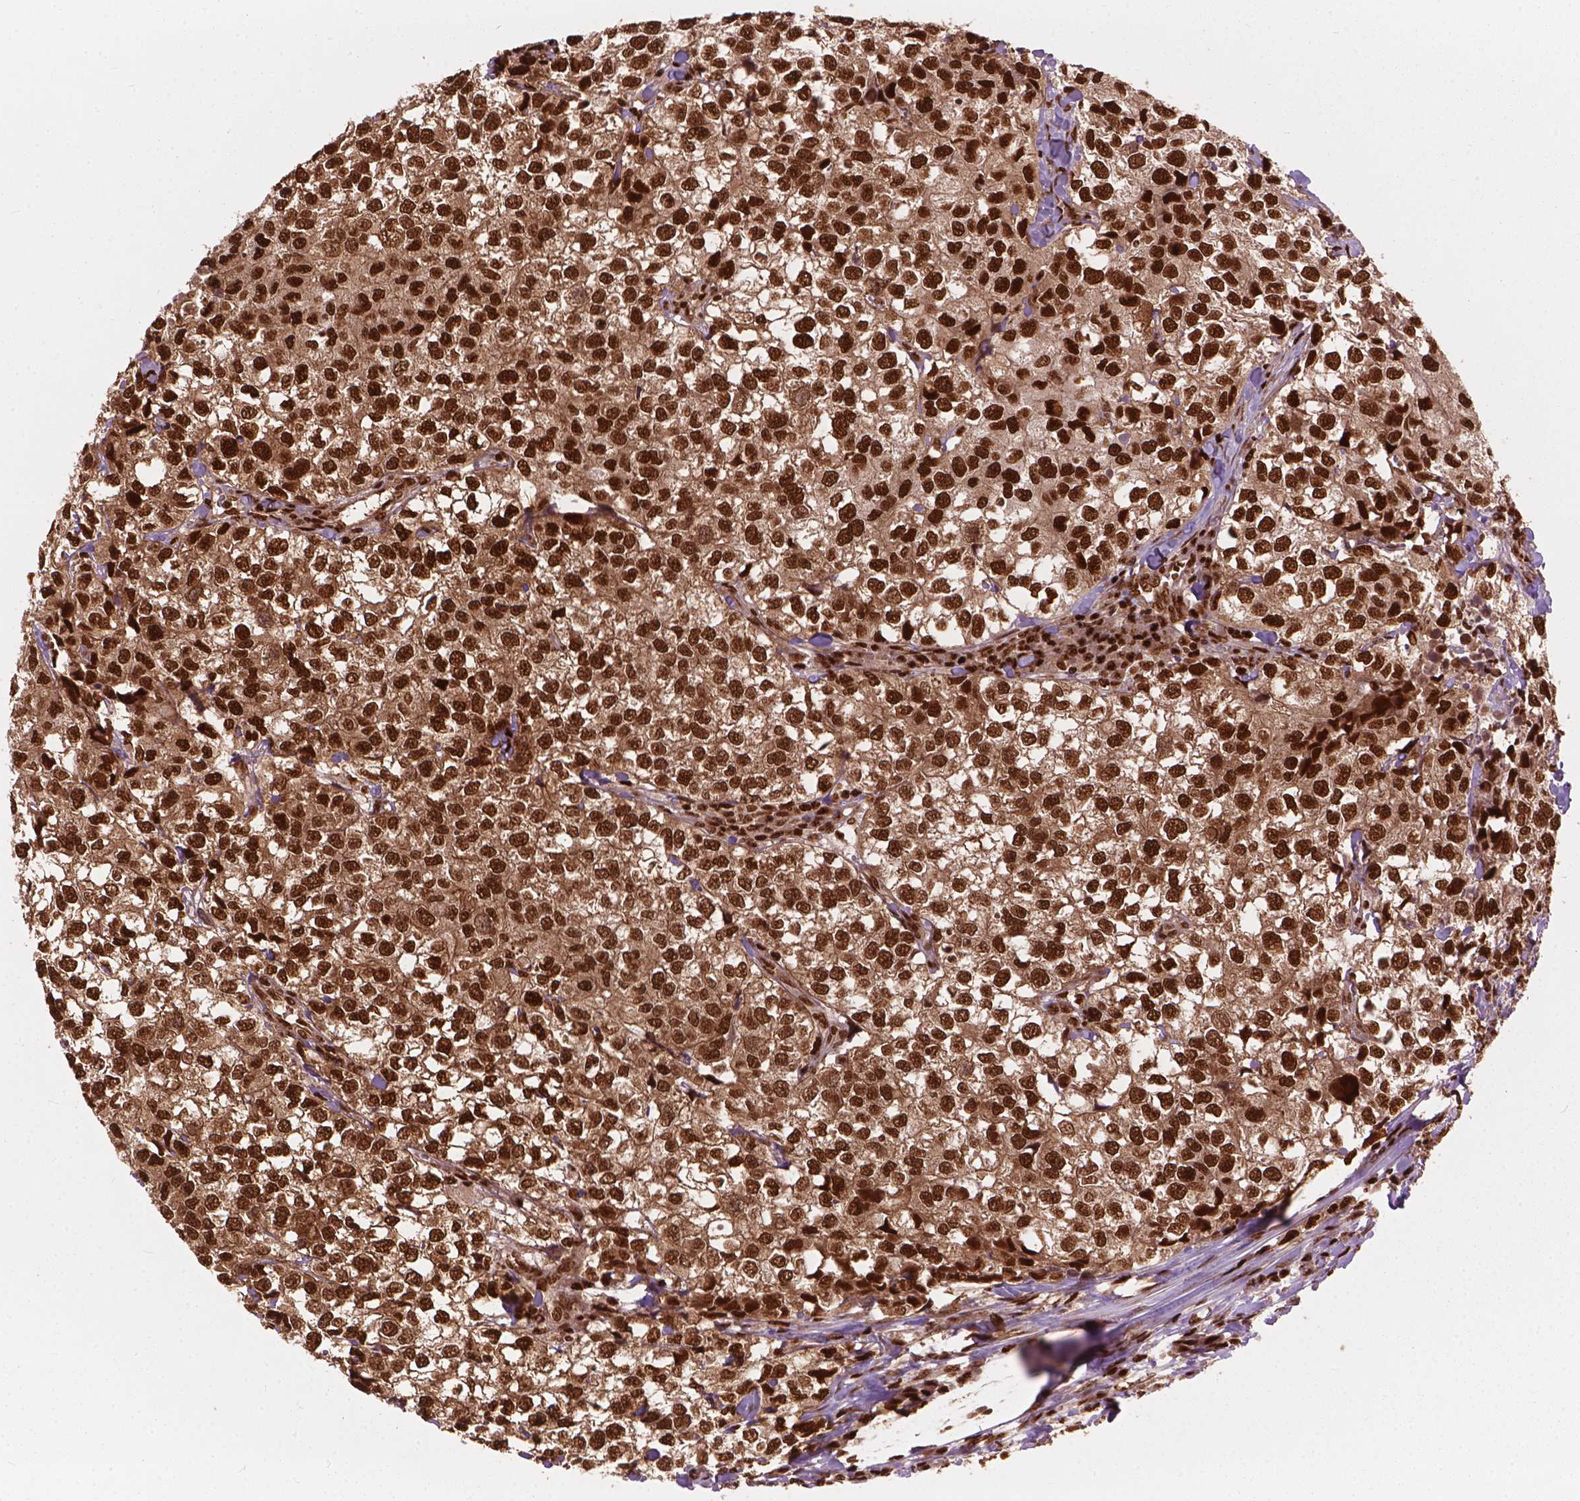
{"staining": {"intensity": "strong", "quantity": ">75%", "location": "cytoplasmic/membranous,nuclear"}, "tissue": "breast cancer", "cell_type": "Tumor cells", "image_type": "cancer", "snomed": [{"axis": "morphology", "description": "Duct carcinoma"}, {"axis": "topography", "description": "Breast"}], "caption": "High-magnification brightfield microscopy of breast cancer stained with DAB (brown) and counterstained with hematoxylin (blue). tumor cells exhibit strong cytoplasmic/membranous and nuclear expression is seen in about>75% of cells.", "gene": "ANP32B", "patient": {"sex": "female", "age": 30}}